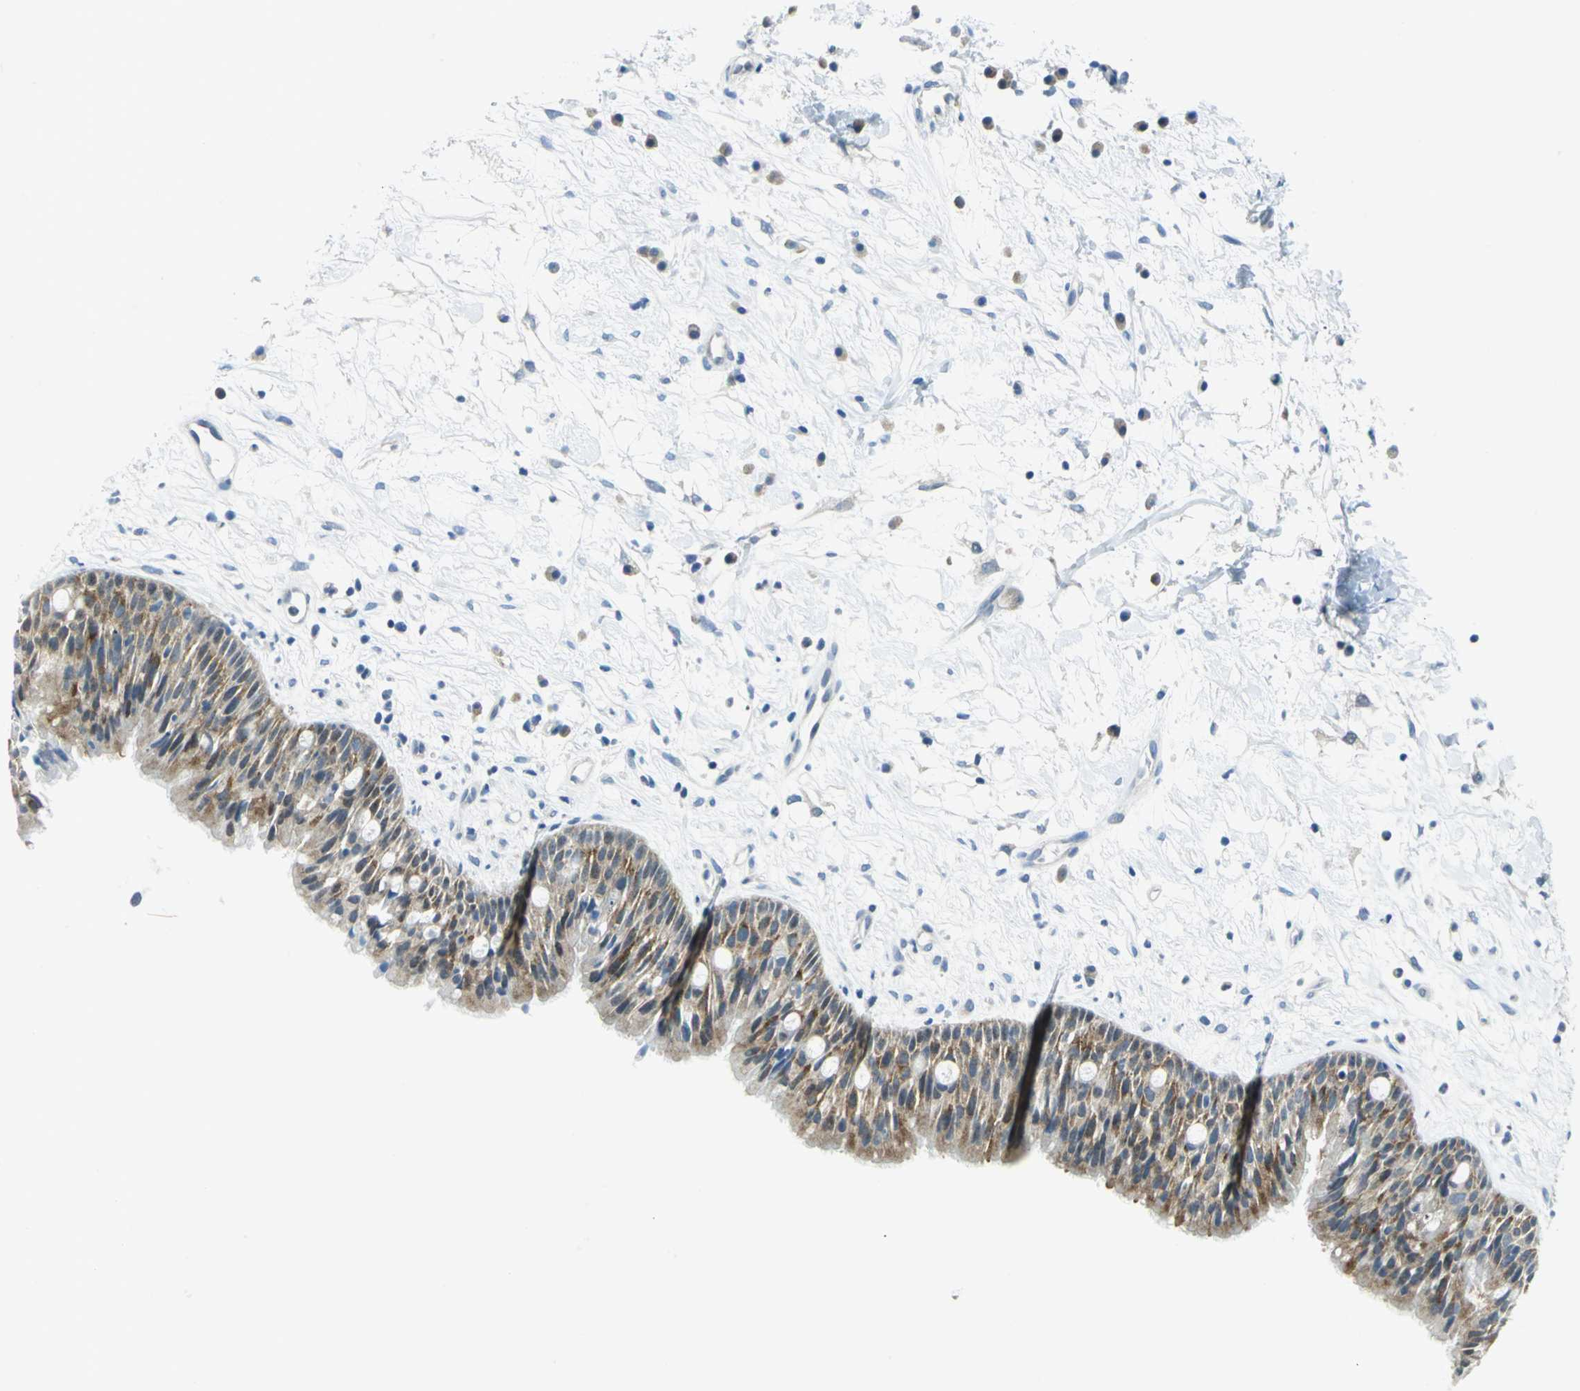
{"staining": {"intensity": "moderate", "quantity": ">75%", "location": "cytoplasmic/membranous"}, "tissue": "nasopharynx", "cell_type": "Respiratory epithelial cells", "image_type": "normal", "snomed": [{"axis": "morphology", "description": "Normal tissue, NOS"}, {"axis": "topography", "description": "Nasopharynx"}], "caption": "An IHC micrograph of unremarkable tissue is shown. Protein staining in brown shows moderate cytoplasmic/membranous positivity in nasopharynx within respiratory epithelial cells. The staining was performed using DAB, with brown indicating positive protein expression. Nuclei are stained blue with hematoxylin.", "gene": "ALDOA", "patient": {"sex": "male", "age": 13}}